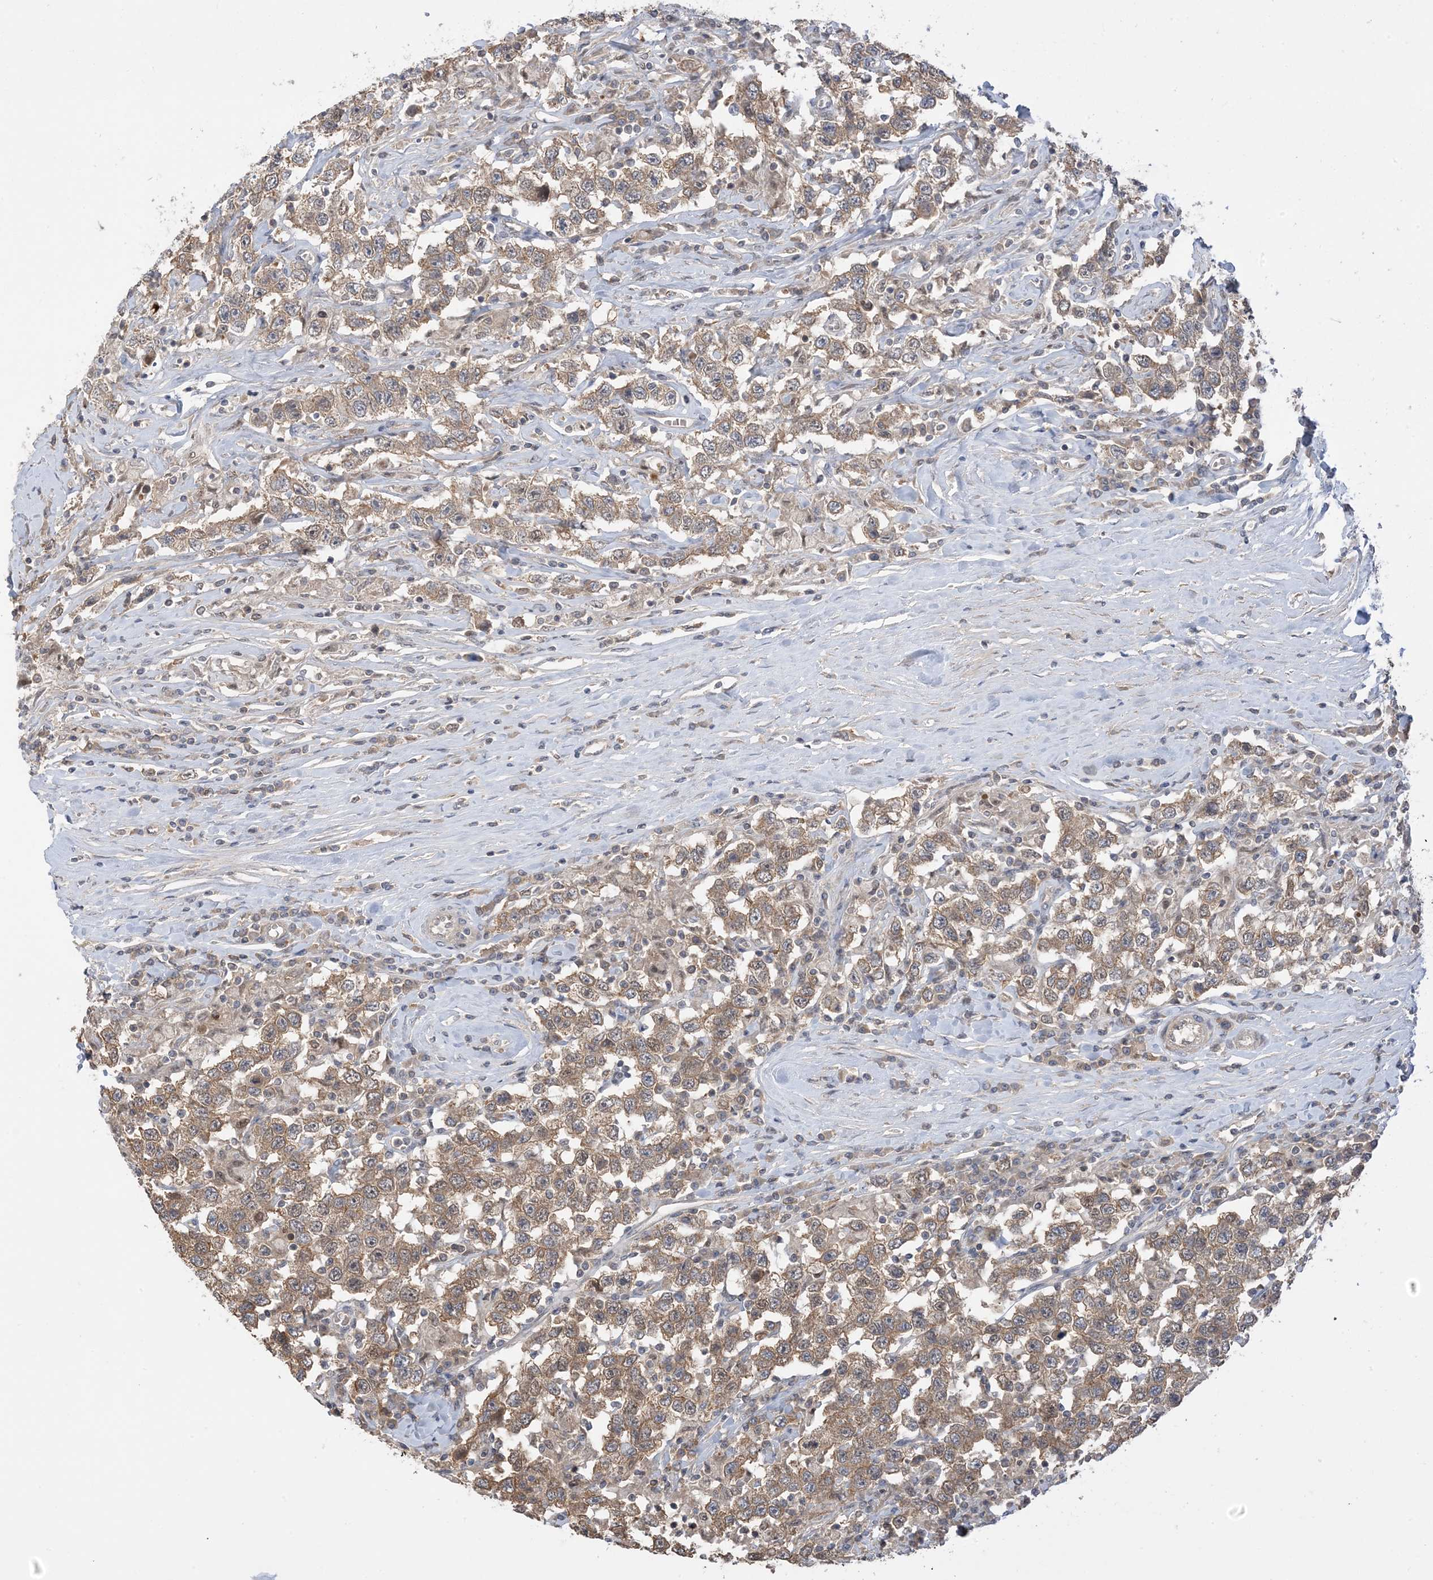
{"staining": {"intensity": "moderate", "quantity": ">75%", "location": "cytoplasmic/membranous"}, "tissue": "testis cancer", "cell_type": "Tumor cells", "image_type": "cancer", "snomed": [{"axis": "morphology", "description": "Seminoma, NOS"}, {"axis": "topography", "description": "Testis"}], "caption": "Immunohistochemical staining of seminoma (testis) reveals medium levels of moderate cytoplasmic/membranous positivity in approximately >75% of tumor cells.", "gene": "WDR26", "patient": {"sex": "male", "age": 41}}